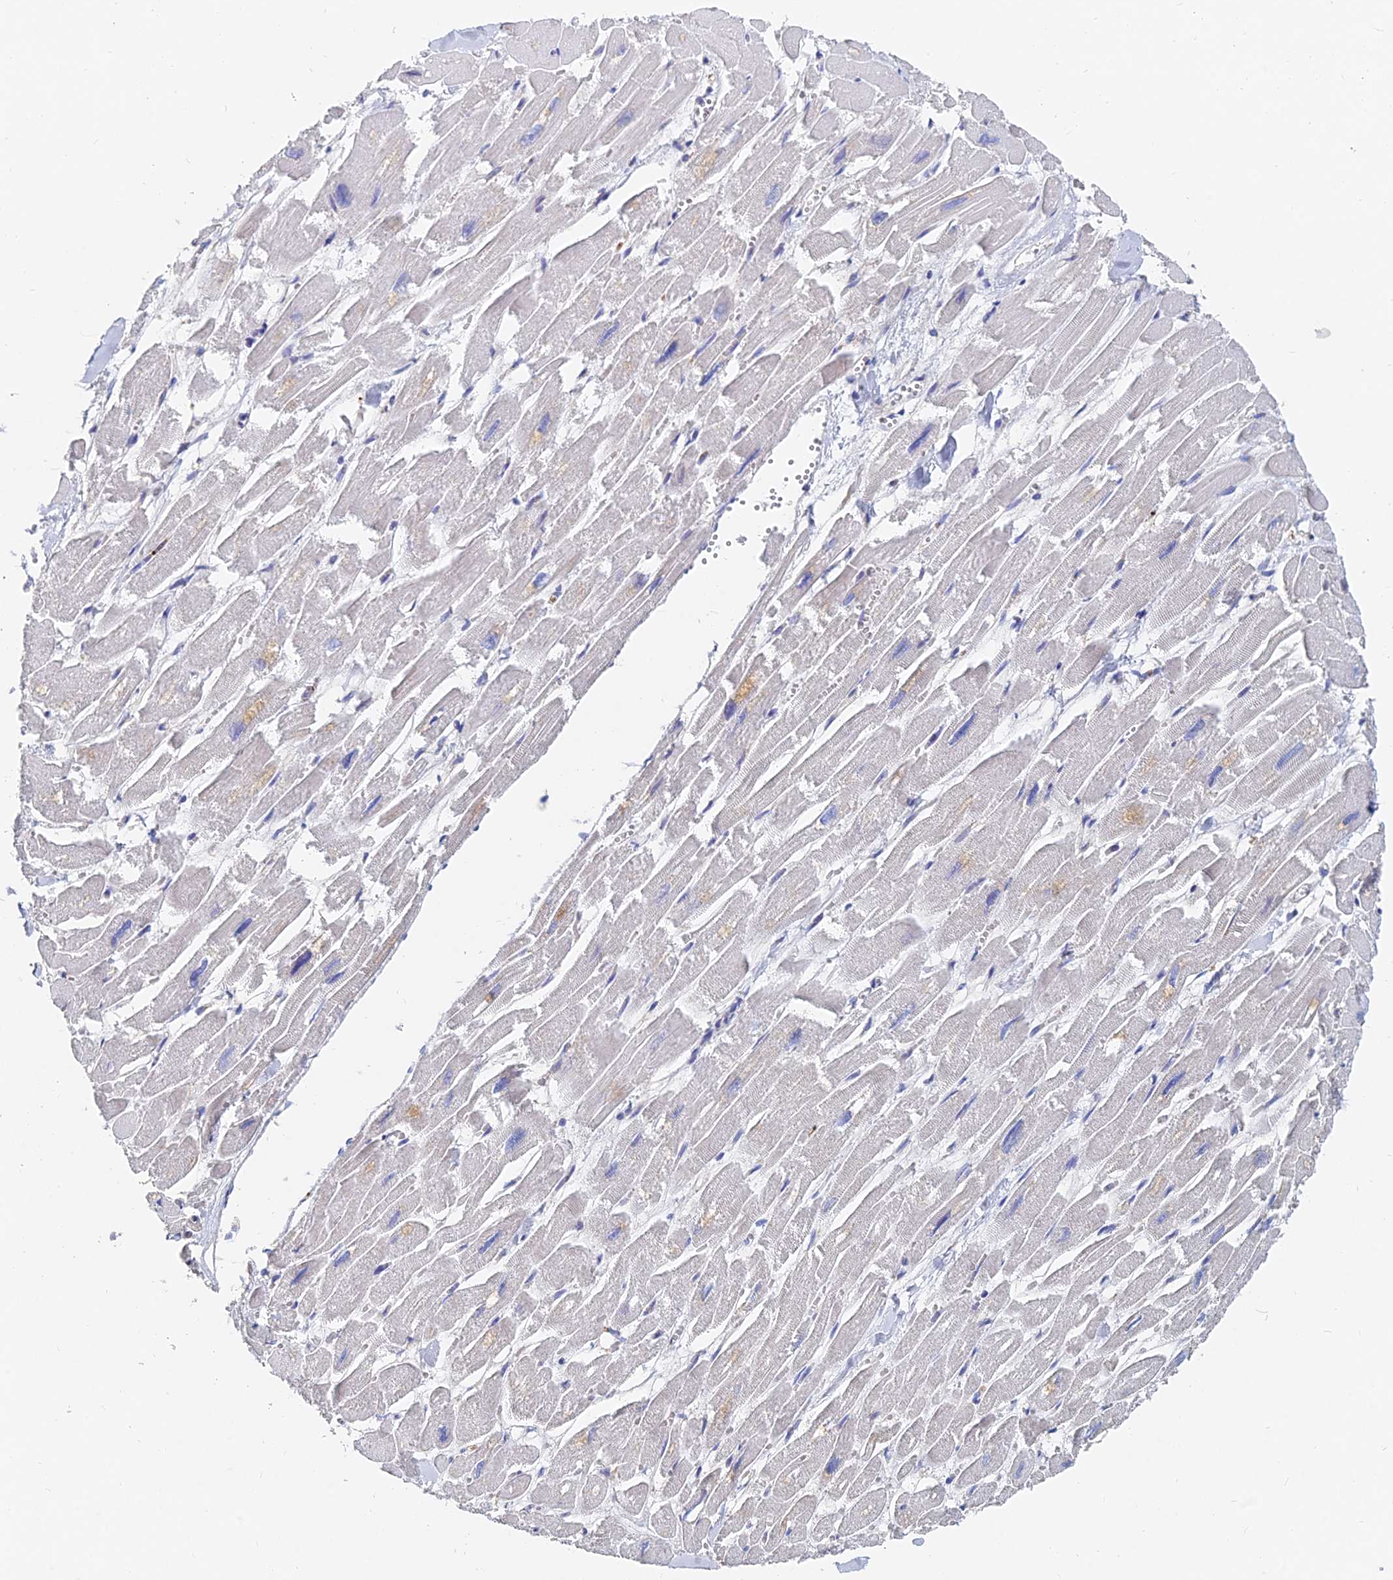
{"staining": {"intensity": "moderate", "quantity": "<25%", "location": "cytoplasmic/membranous"}, "tissue": "heart muscle", "cell_type": "Cardiomyocytes", "image_type": "normal", "snomed": [{"axis": "morphology", "description": "Normal tissue, NOS"}, {"axis": "topography", "description": "Heart"}], "caption": "This image demonstrates immunohistochemistry staining of benign heart muscle, with low moderate cytoplasmic/membranous positivity in approximately <25% of cardiomyocytes.", "gene": "SPNS1", "patient": {"sex": "male", "age": 54}}